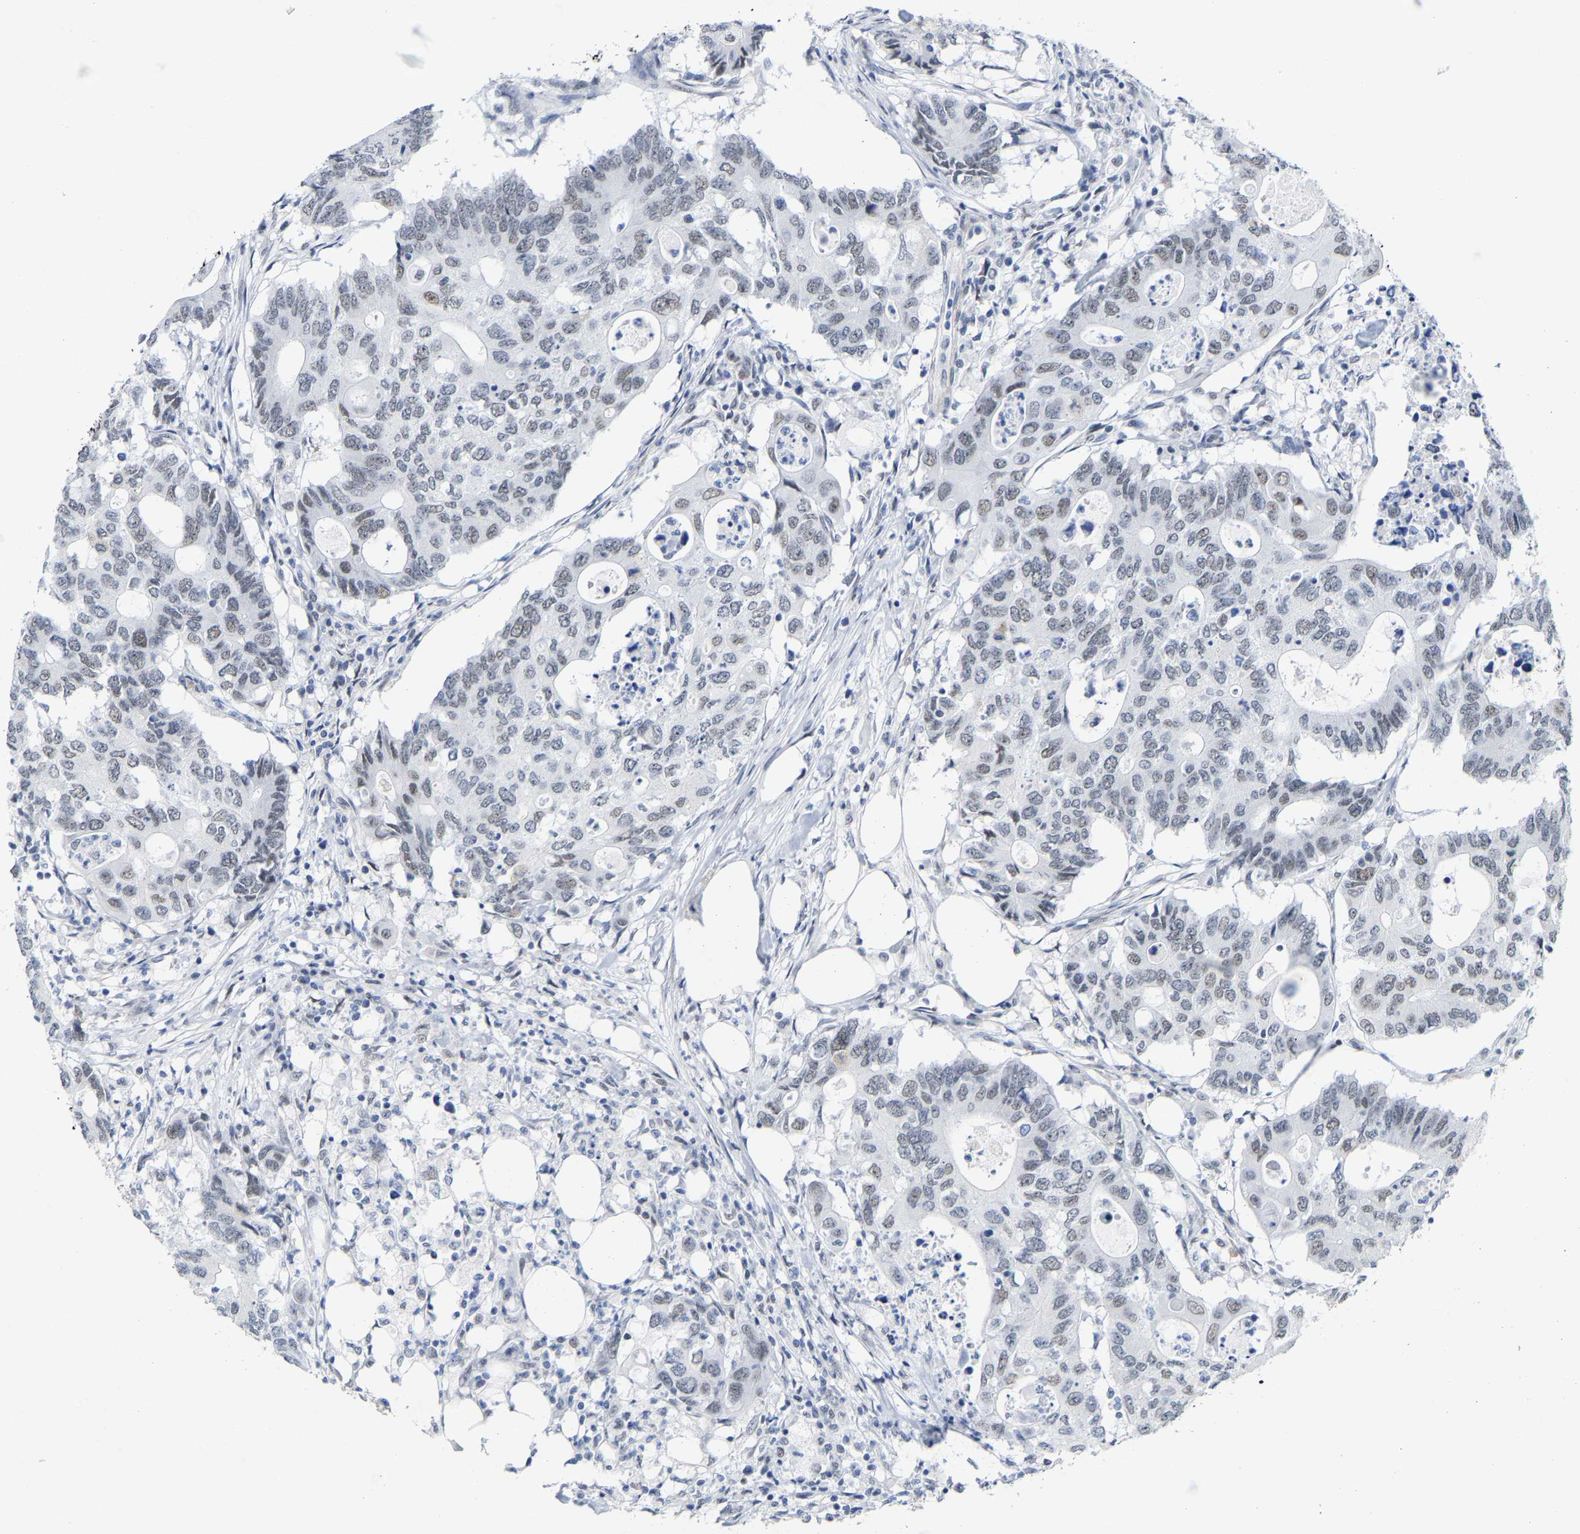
{"staining": {"intensity": "weak", "quantity": "<25%", "location": "nuclear"}, "tissue": "colorectal cancer", "cell_type": "Tumor cells", "image_type": "cancer", "snomed": [{"axis": "morphology", "description": "Adenocarcinoma, NOS"}, {"axis": "topography", "description": "Colon"}], "caption": "This histopathology image is of colorectal cancer stained with immunohistochemistry (IHC) to label a protein in brown with the nuclei are counter-stained blue. There is no staining in tumor cells.", "gene": "FAM180A", "patient": {"sex": "male", "age": 71}}